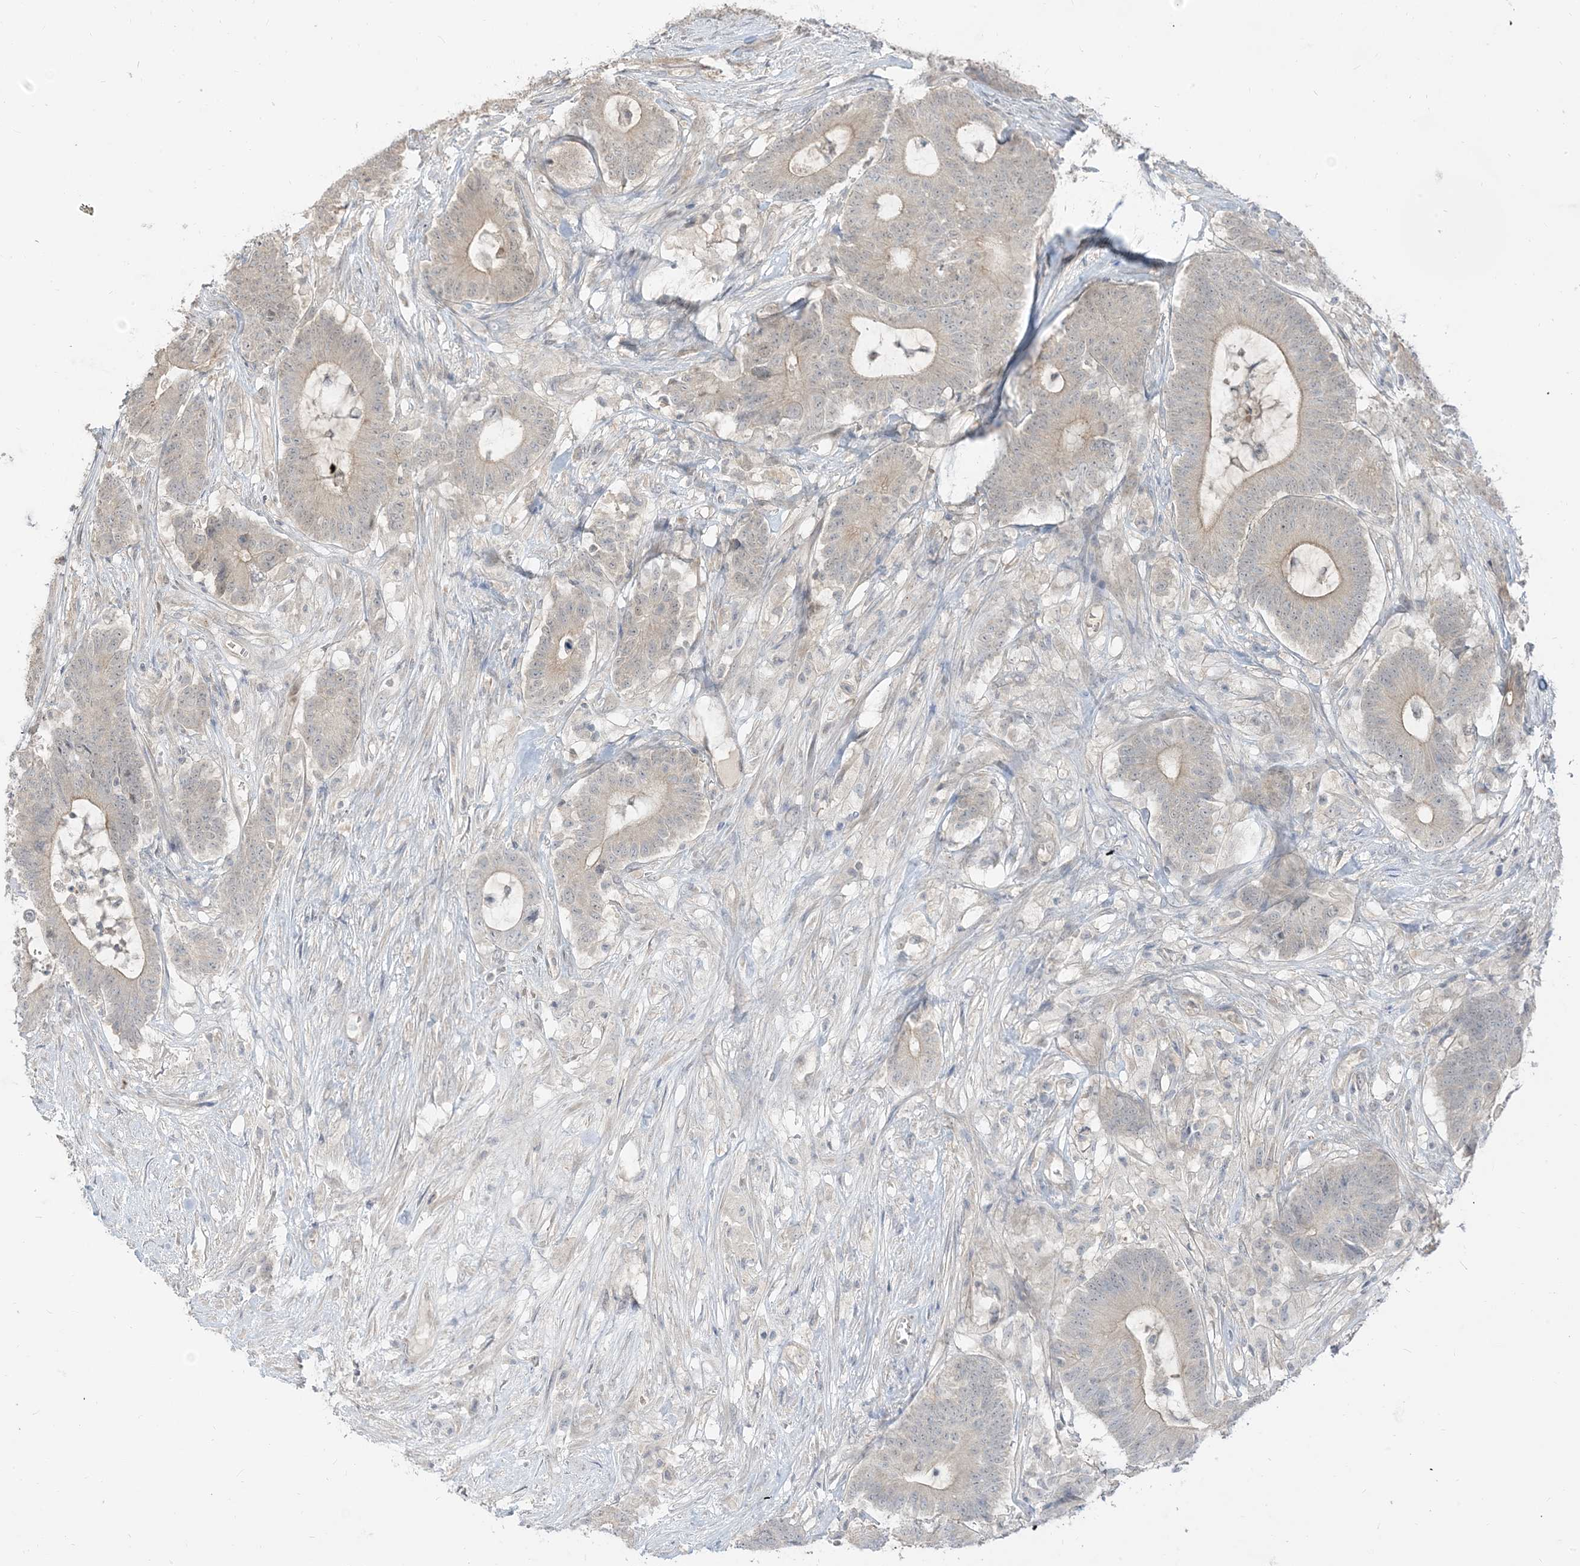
{"staining": {"intensity": "weak", "quantity": "25%-75%", "location": "cytoplasmic/membranous"}, "tissue": "colorectal cancer", "cell_type": "Tumor cells", "image_type": "cancer", "snomed": [{"axis": "morphology", "description": "Adenocarcinoma, NOS"}, {"axis": "topography", "description": "Colon"}], "caption": "Colorectal cancer (adenocarcinoma) stained with a protein marker reveals weak staining in tumor cells.", "gene": "TBCC", "patient": {"sex": "female", "age": 84}}